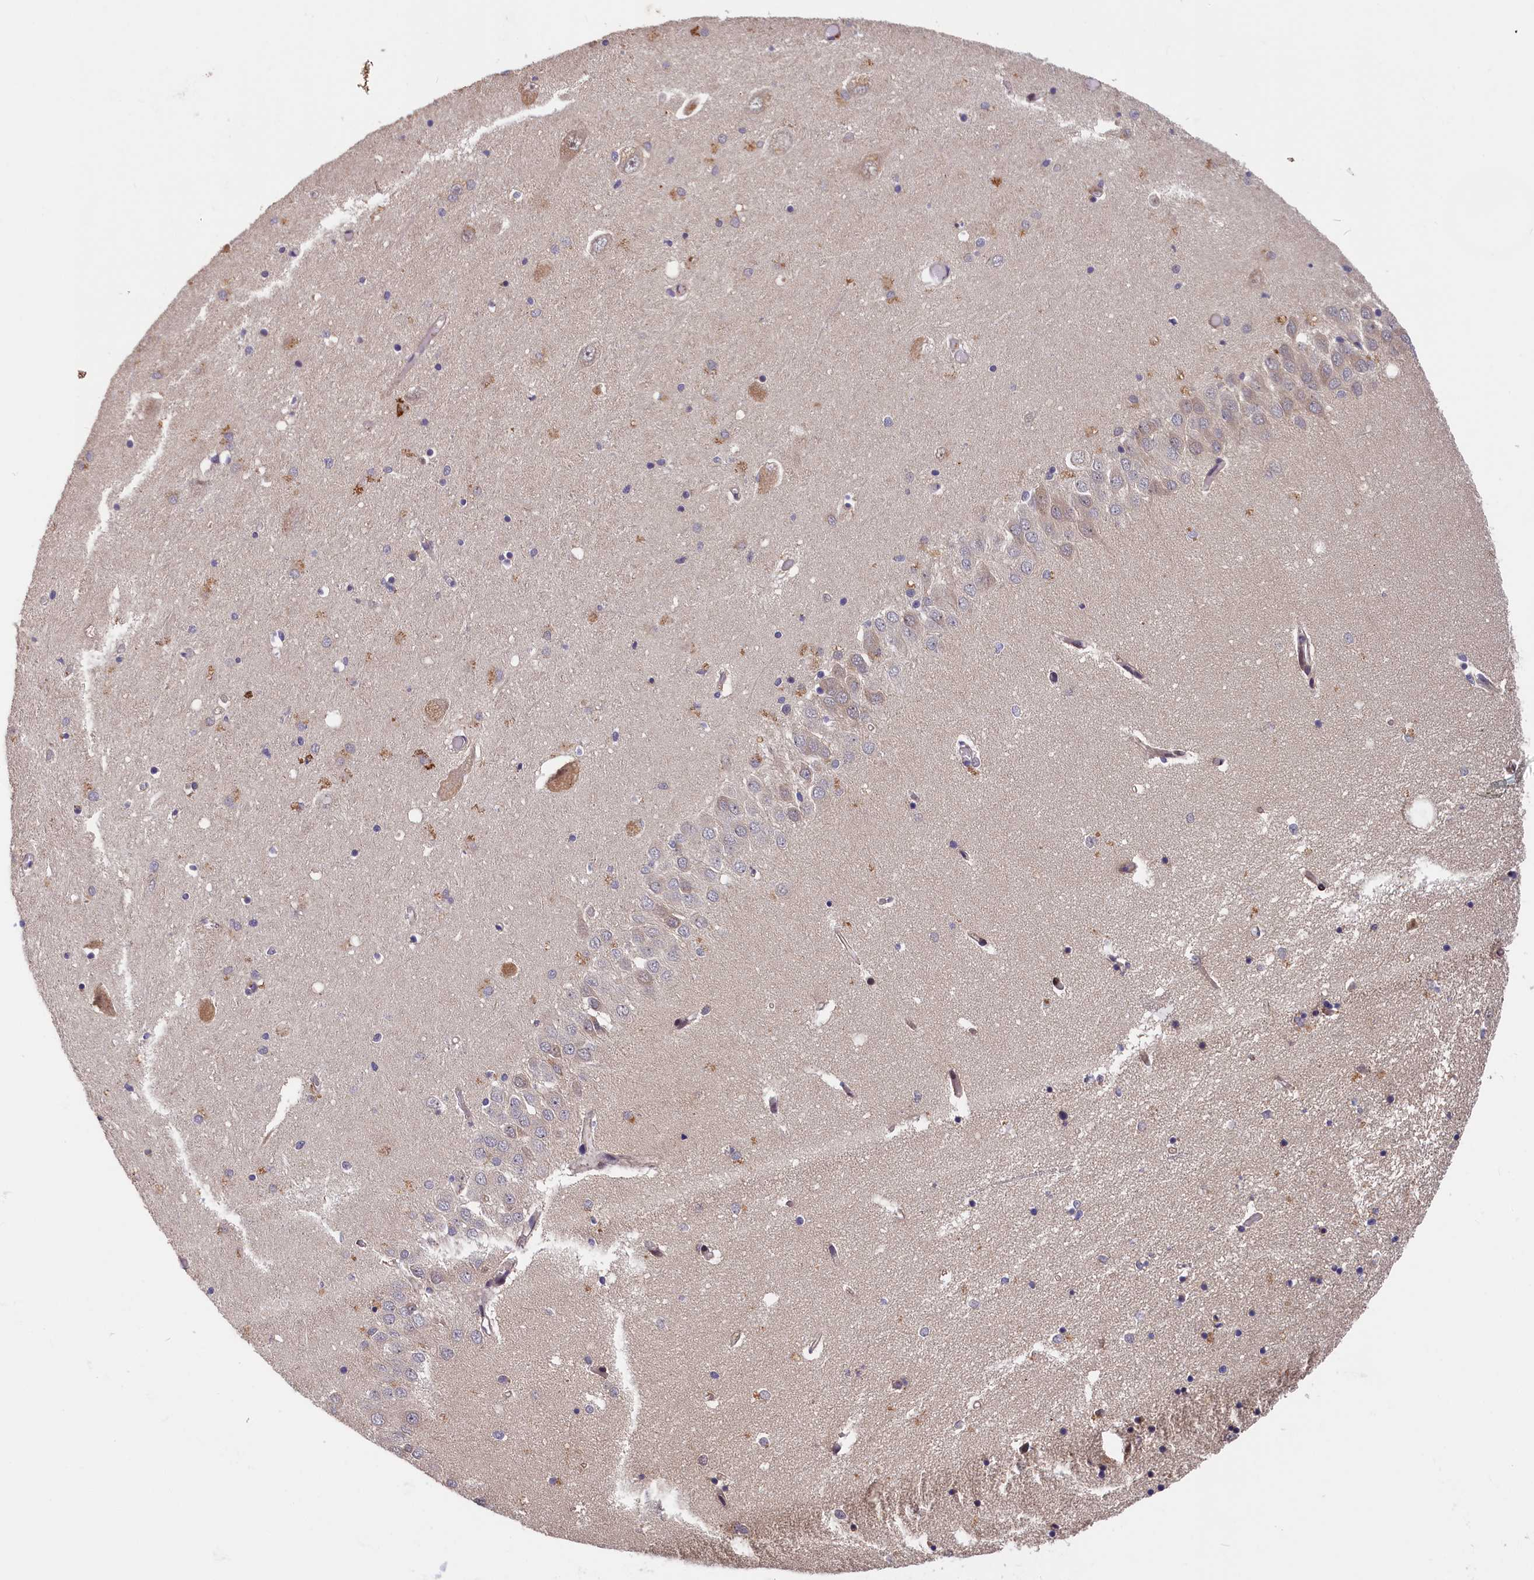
{"staining": {"intensity": "weak", "quantity": "<25%", "location": "cytoplasmic/membranous"}, "tissue": "hippocampus", "cell_type": "Glial cells", "image_type": "normal", "snomed": [{"axis": "morphology", "description": "Normal tissue, NOS"}, {"axis": "topography", "description": "Hippocampus"}], "caption": "Immunohistochemistry micrograph of normal human hippocampus stained for a protein (brown), which reveals no expression in glial cells. (Immunohistochemistry, brightfield microscopy, high magnification).", "gene": "ITIH1", "patient": {"sex": "male", "age": 70}}